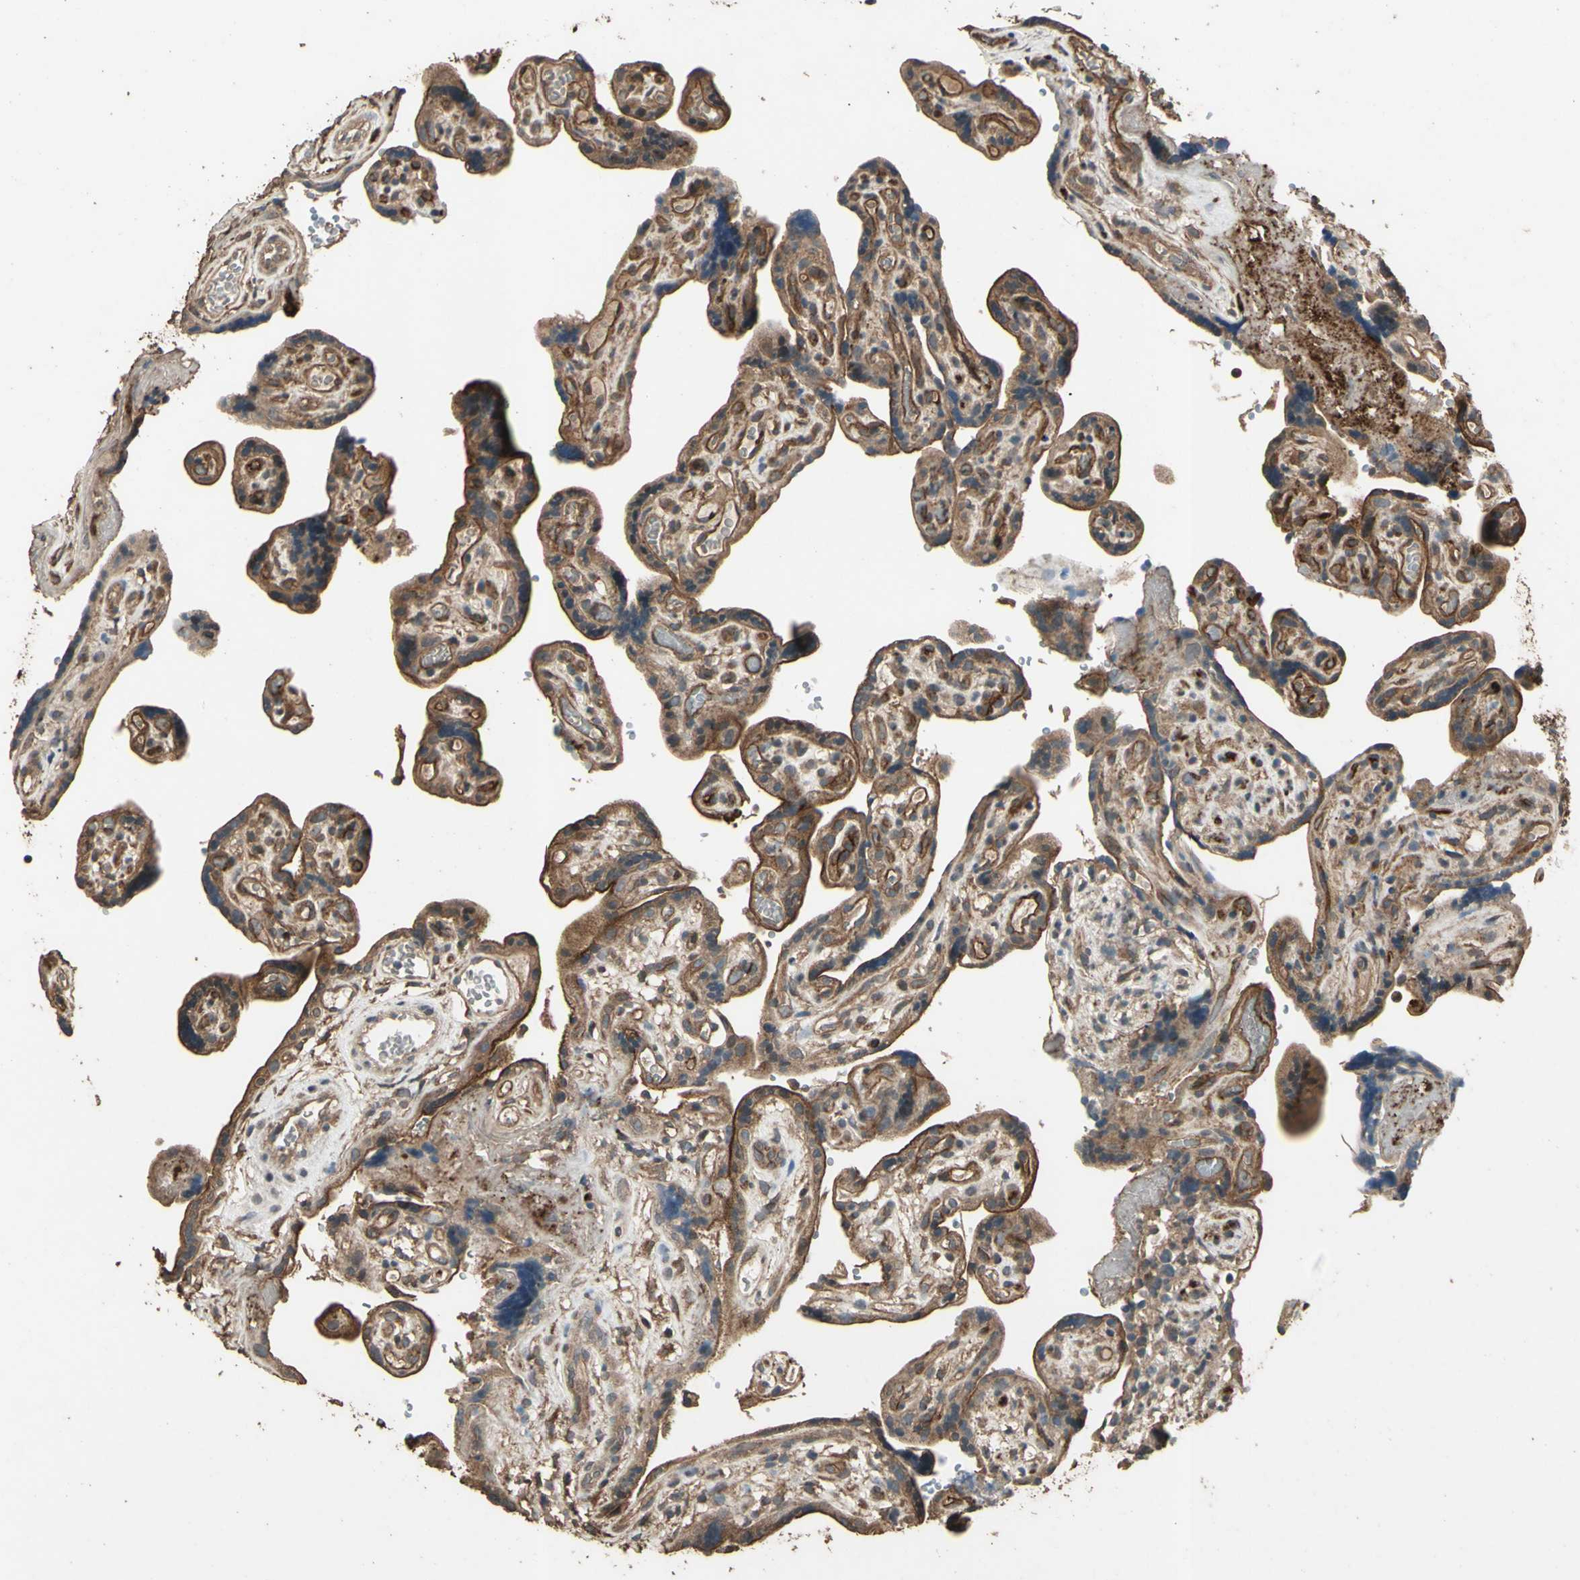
{"staining": {"intensity": "weak", "quantity": "25%-75%", "location": "cytoplasmic/membranous"}, "tissue": "placenta", "cell_type": "Decidual cells", "image_type": "normal", "snomed": [{"axis": "morphology", "description": "Normal tissue, NOS"}, {"axis": "topography", "description": "Placenta"}], "caption": "Immunohistochemical staining of unremarkable human placenta exhibits low levels of weak cytoplasmic/membranous positivity in about 25%-75% of decidual cells.", "gene": "TSPO", "patient": {"sex": "female", "age": 30}}